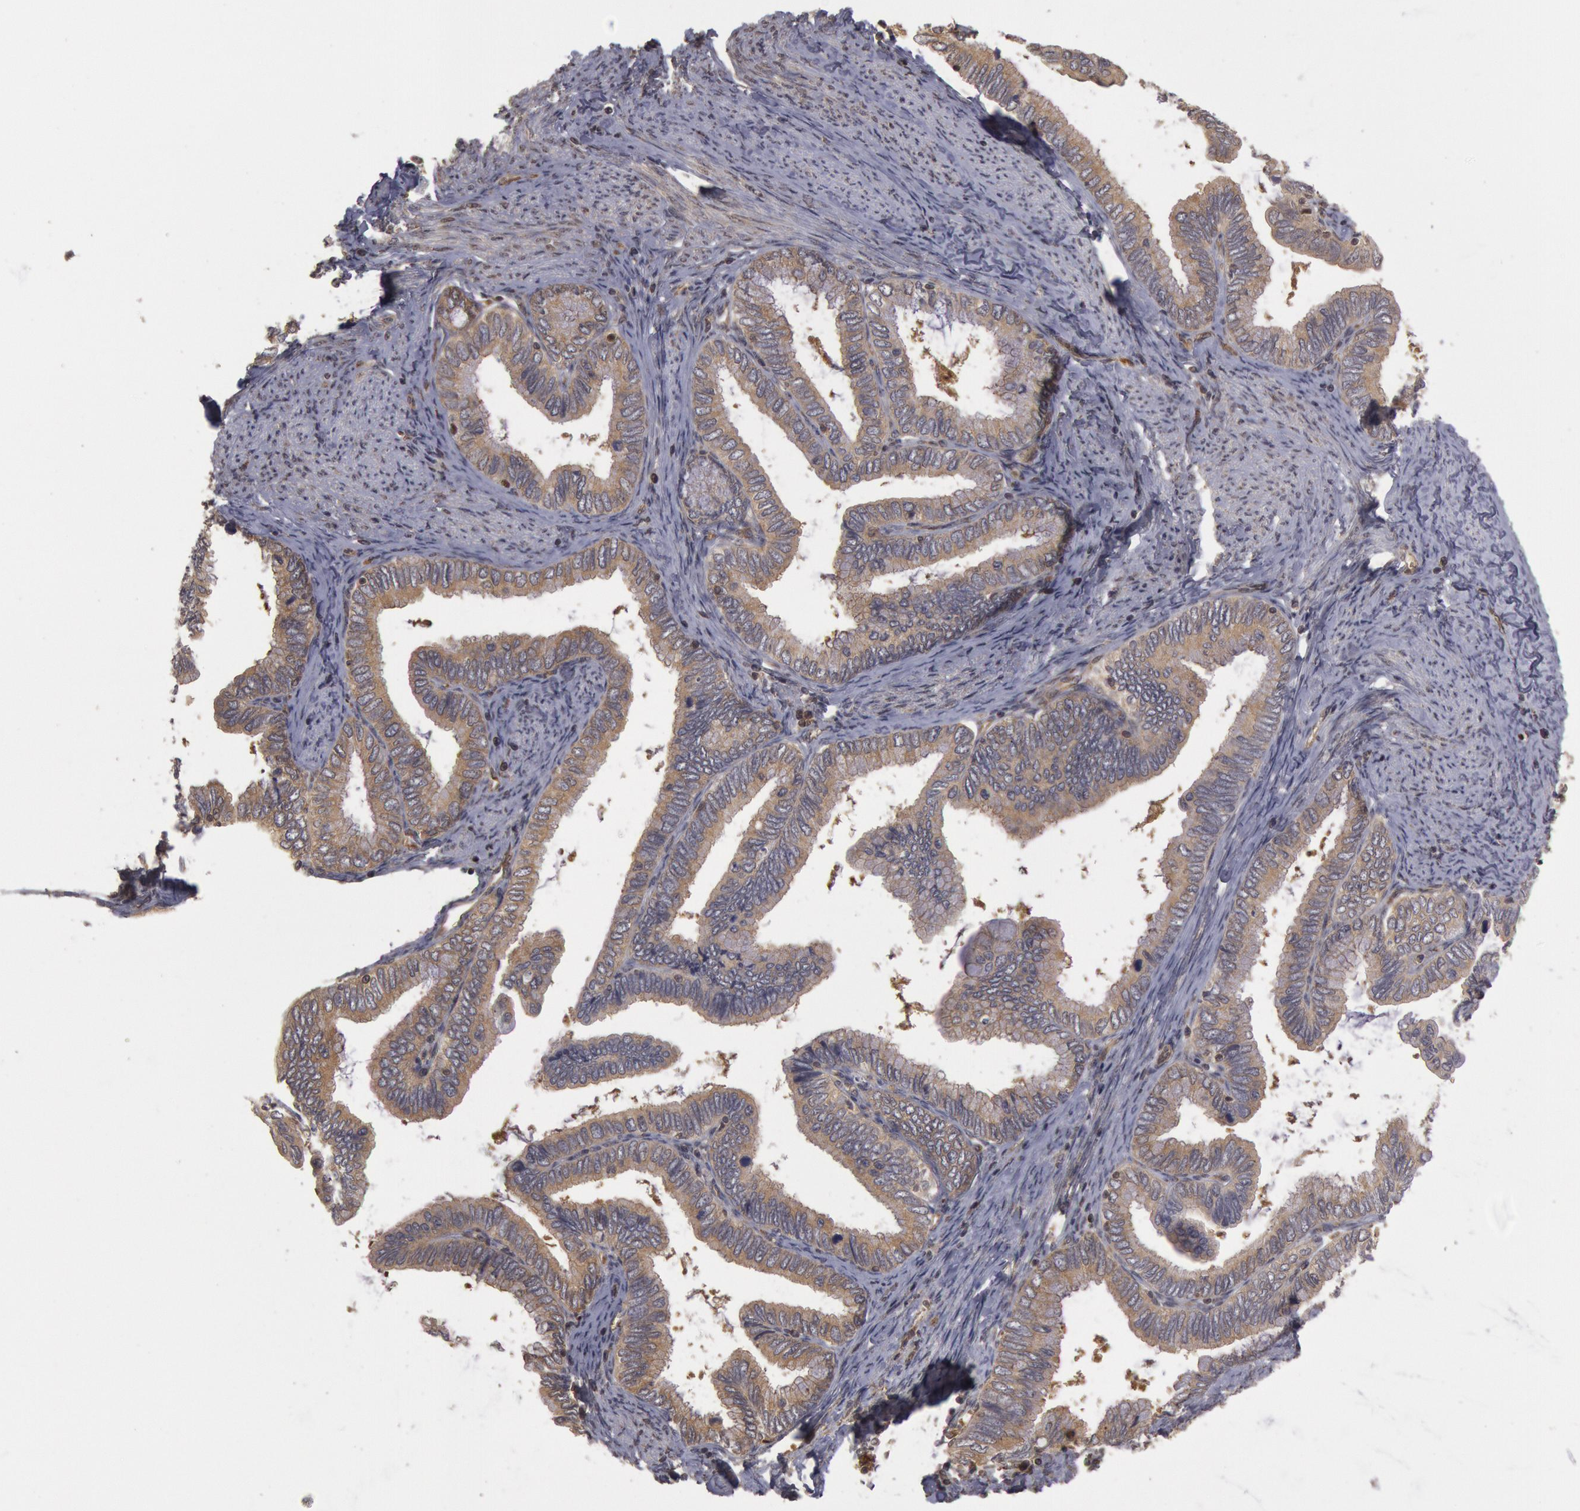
{"staining": {"intensity": "moderate", "quantity": ">75%", "location": "cytoplasmic/membranous"}, "tissue": "cervical cancer", "cell_type": "Tumor cells", "image_type": "cancer", "snomed": [{"axis": "morphology", "description": "Adenocarcinoma, NOS"}, {"axis": "topography", "description": "Cervix"}], "caption": "The immunohistochemical stain highlights moderate cytoplasmic/membranous positivity in tumor cells of adenocarcinoma (cervical) tissue.", "gene": "USP14", "patient": {"sex": "female", "age": 49}}